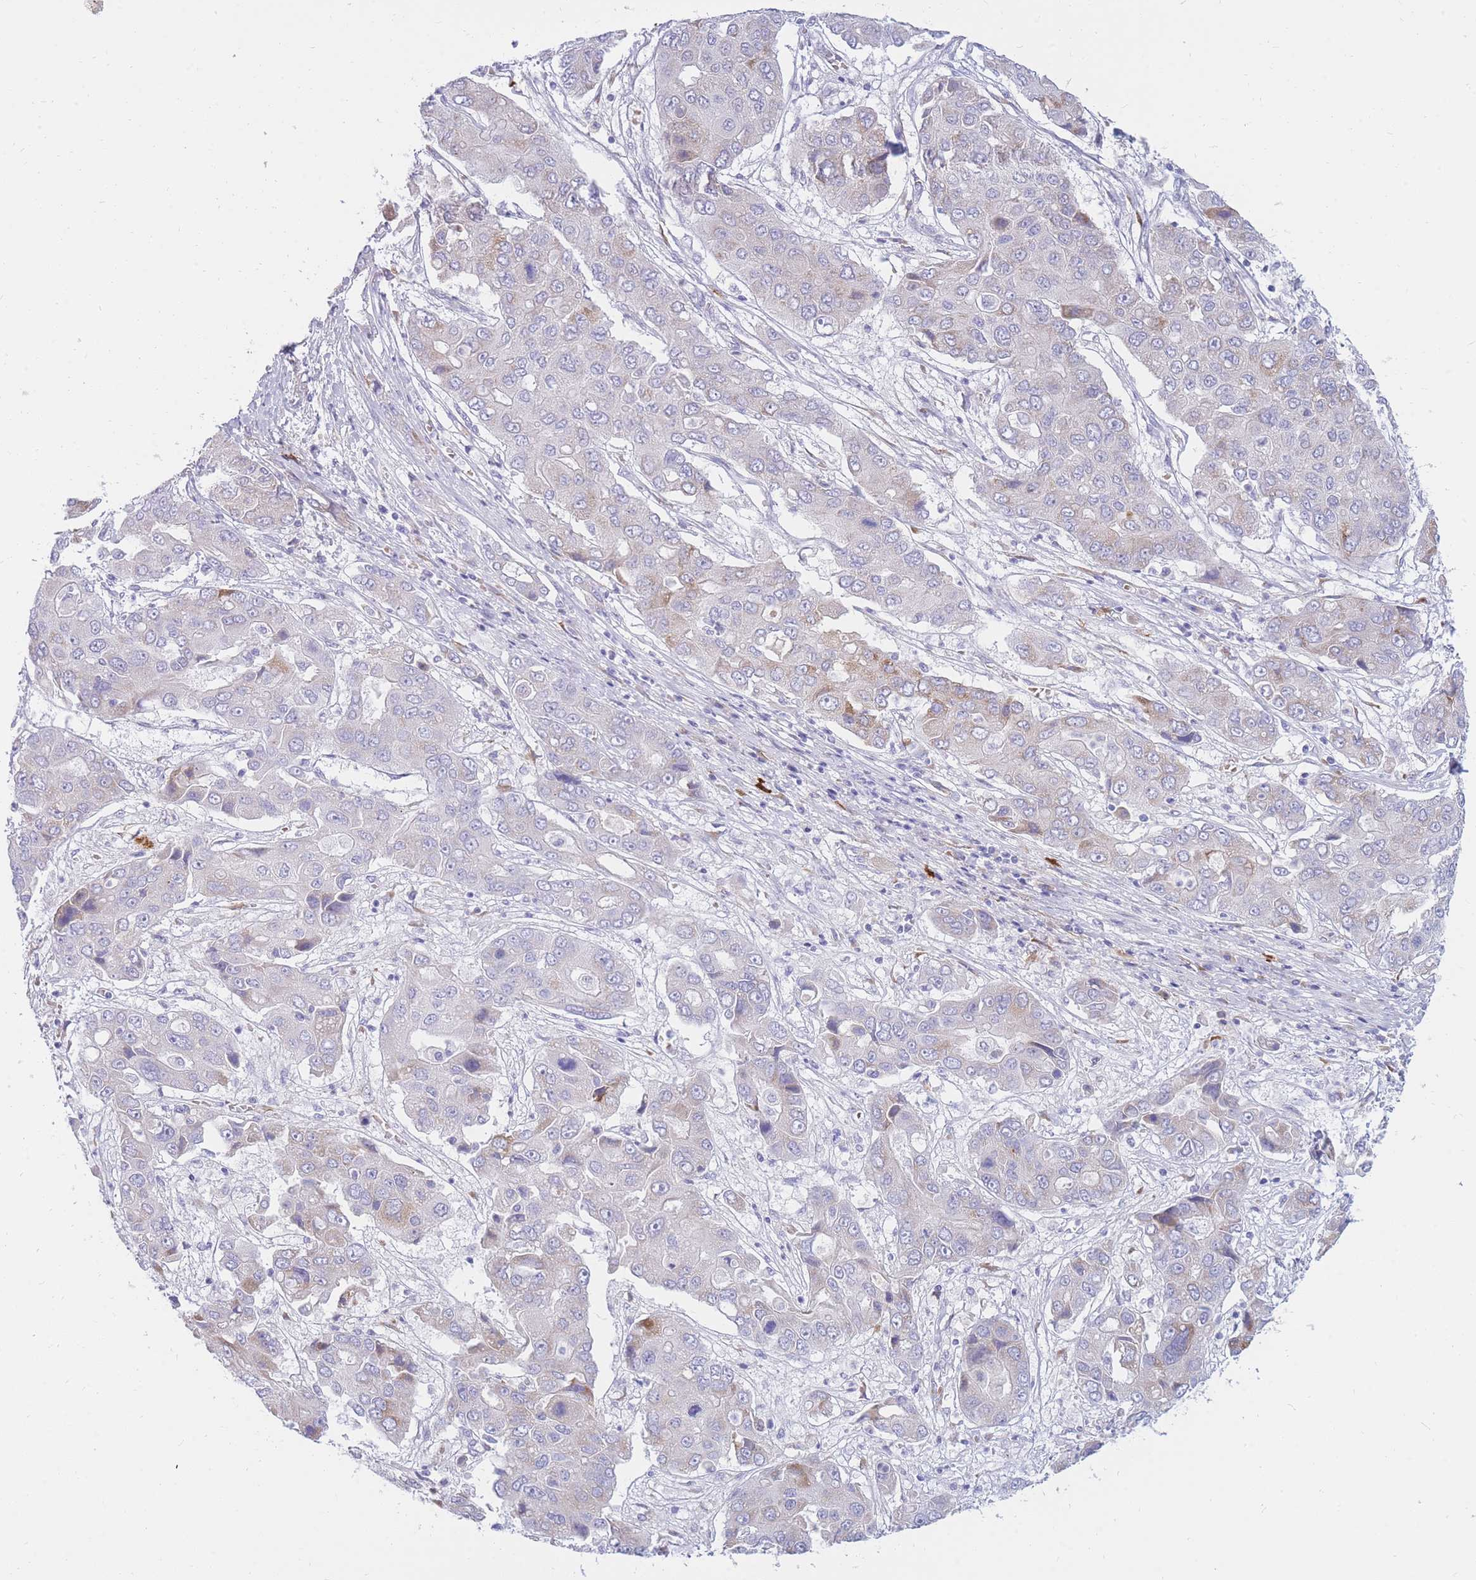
{"staining": {"intensity": "moderate", "quantity": "<25%", "location": "cytoplasmic/membranous"}, "tissue": "liver cancer", "cell_type": "Tumor cells", "image_type": "cancer", "snomed": [{"axis": "morphology", "description": "Cholangiocarcinoma"}, {"axis": "topography", "description": "Liver"}], "caption": "Protein expression analysis of cholangiocarcinoma (liver) demonstrates moderate cytoplasmic/membranous expression in approximately <25% of tumor cells.", "gene": "TPSD1", "patient": {"sex": "male", "age": 67}}